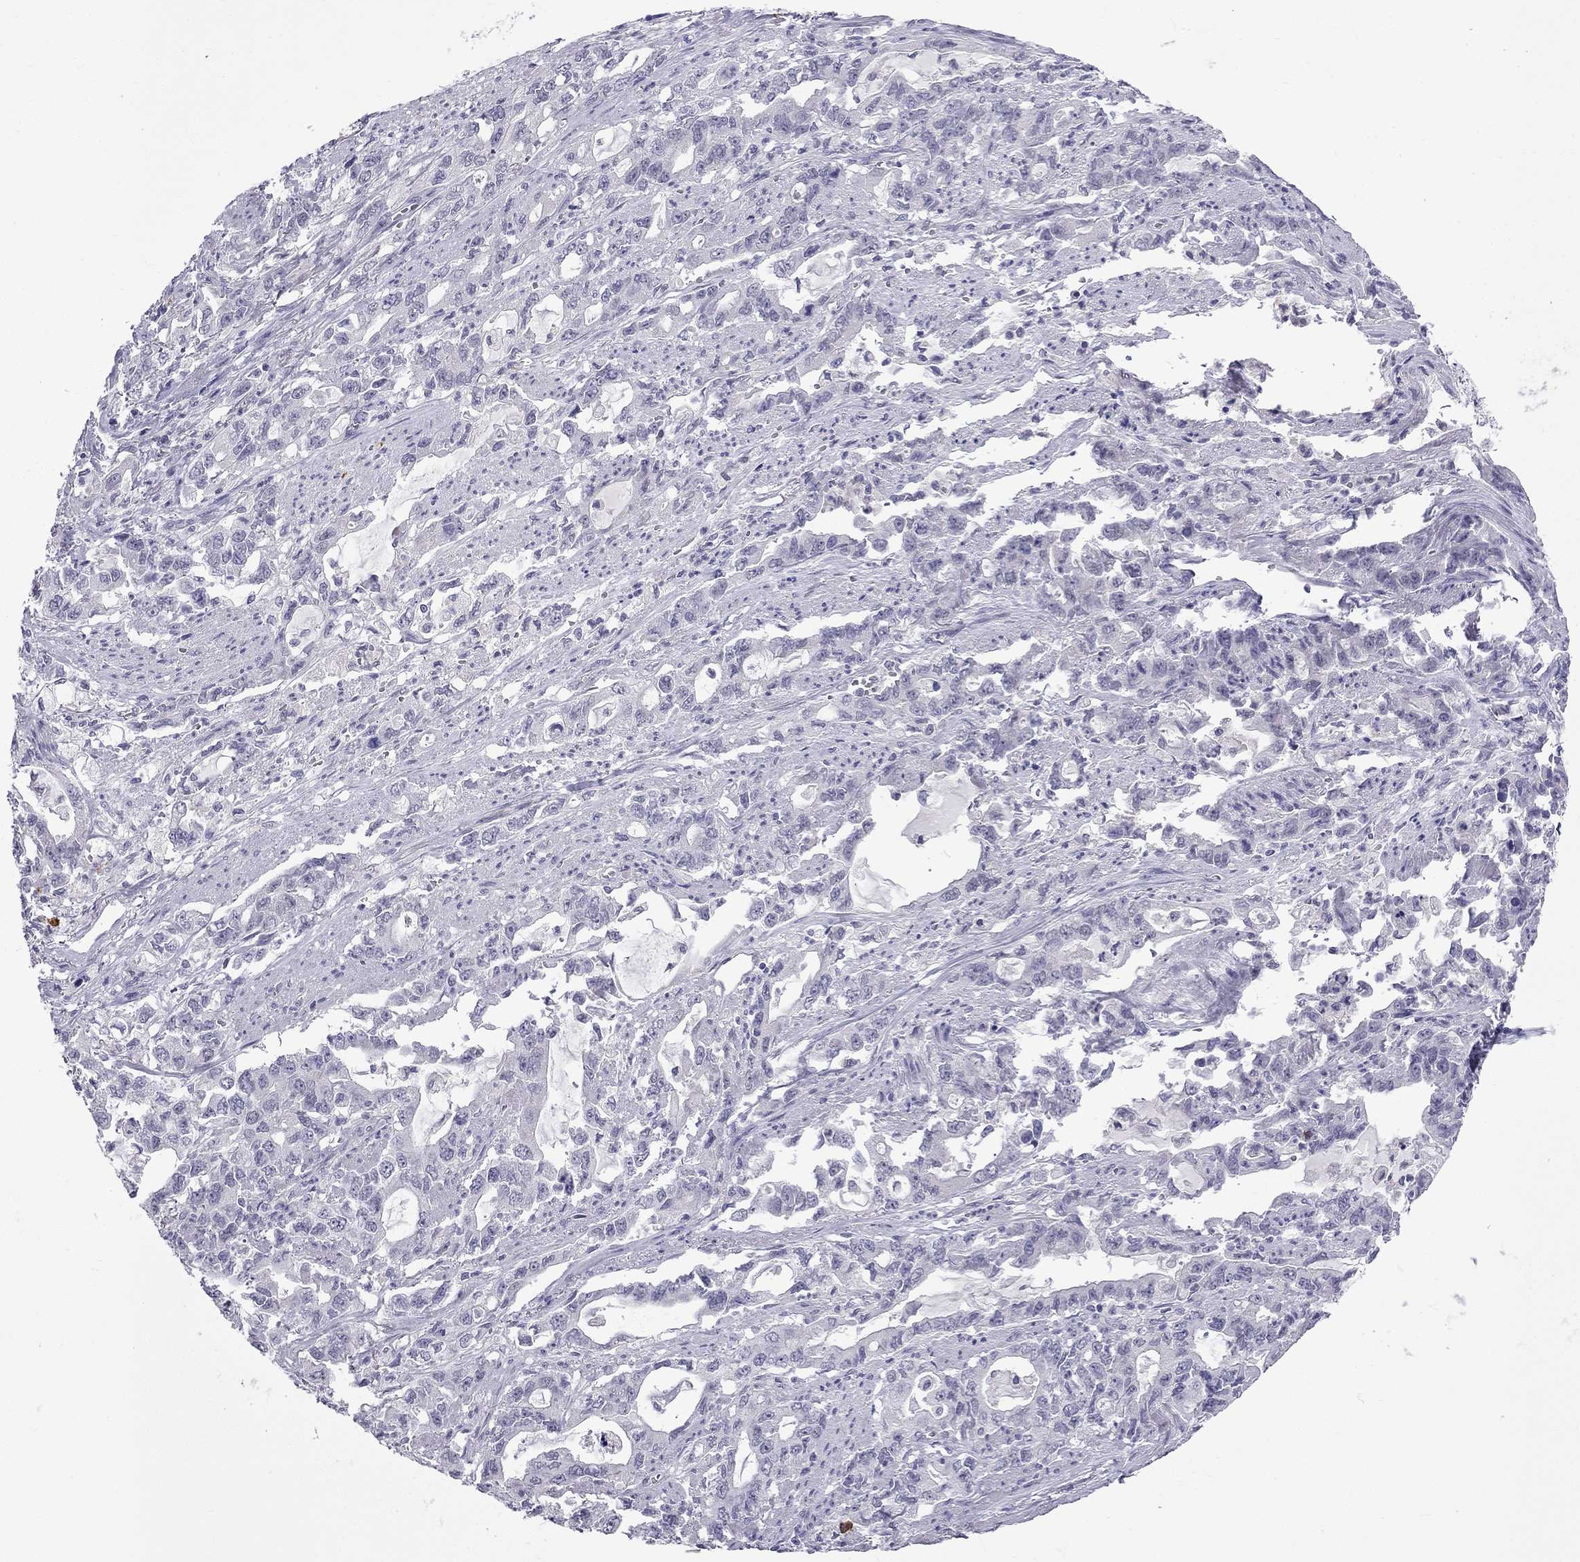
{"staining": {"intensity": "negative", "quantity": "none", "location": "none"}, "tissue": "stomach cancer", "cell_type": "Tumor cells", "image_type": "cancer", "snomed": [{"axis": "morphology", "description": "Adenocarcinoma, NOS"}, {"axis": "topography", "description": "Stomach, upper"}], "caption": "There is no significant staining in tumor cells of stomach cancer (adenocarcinoma). Nuclei are stained in blue.", "gene": "RTL9", "patient": {"sex": "male", "age": 85}}